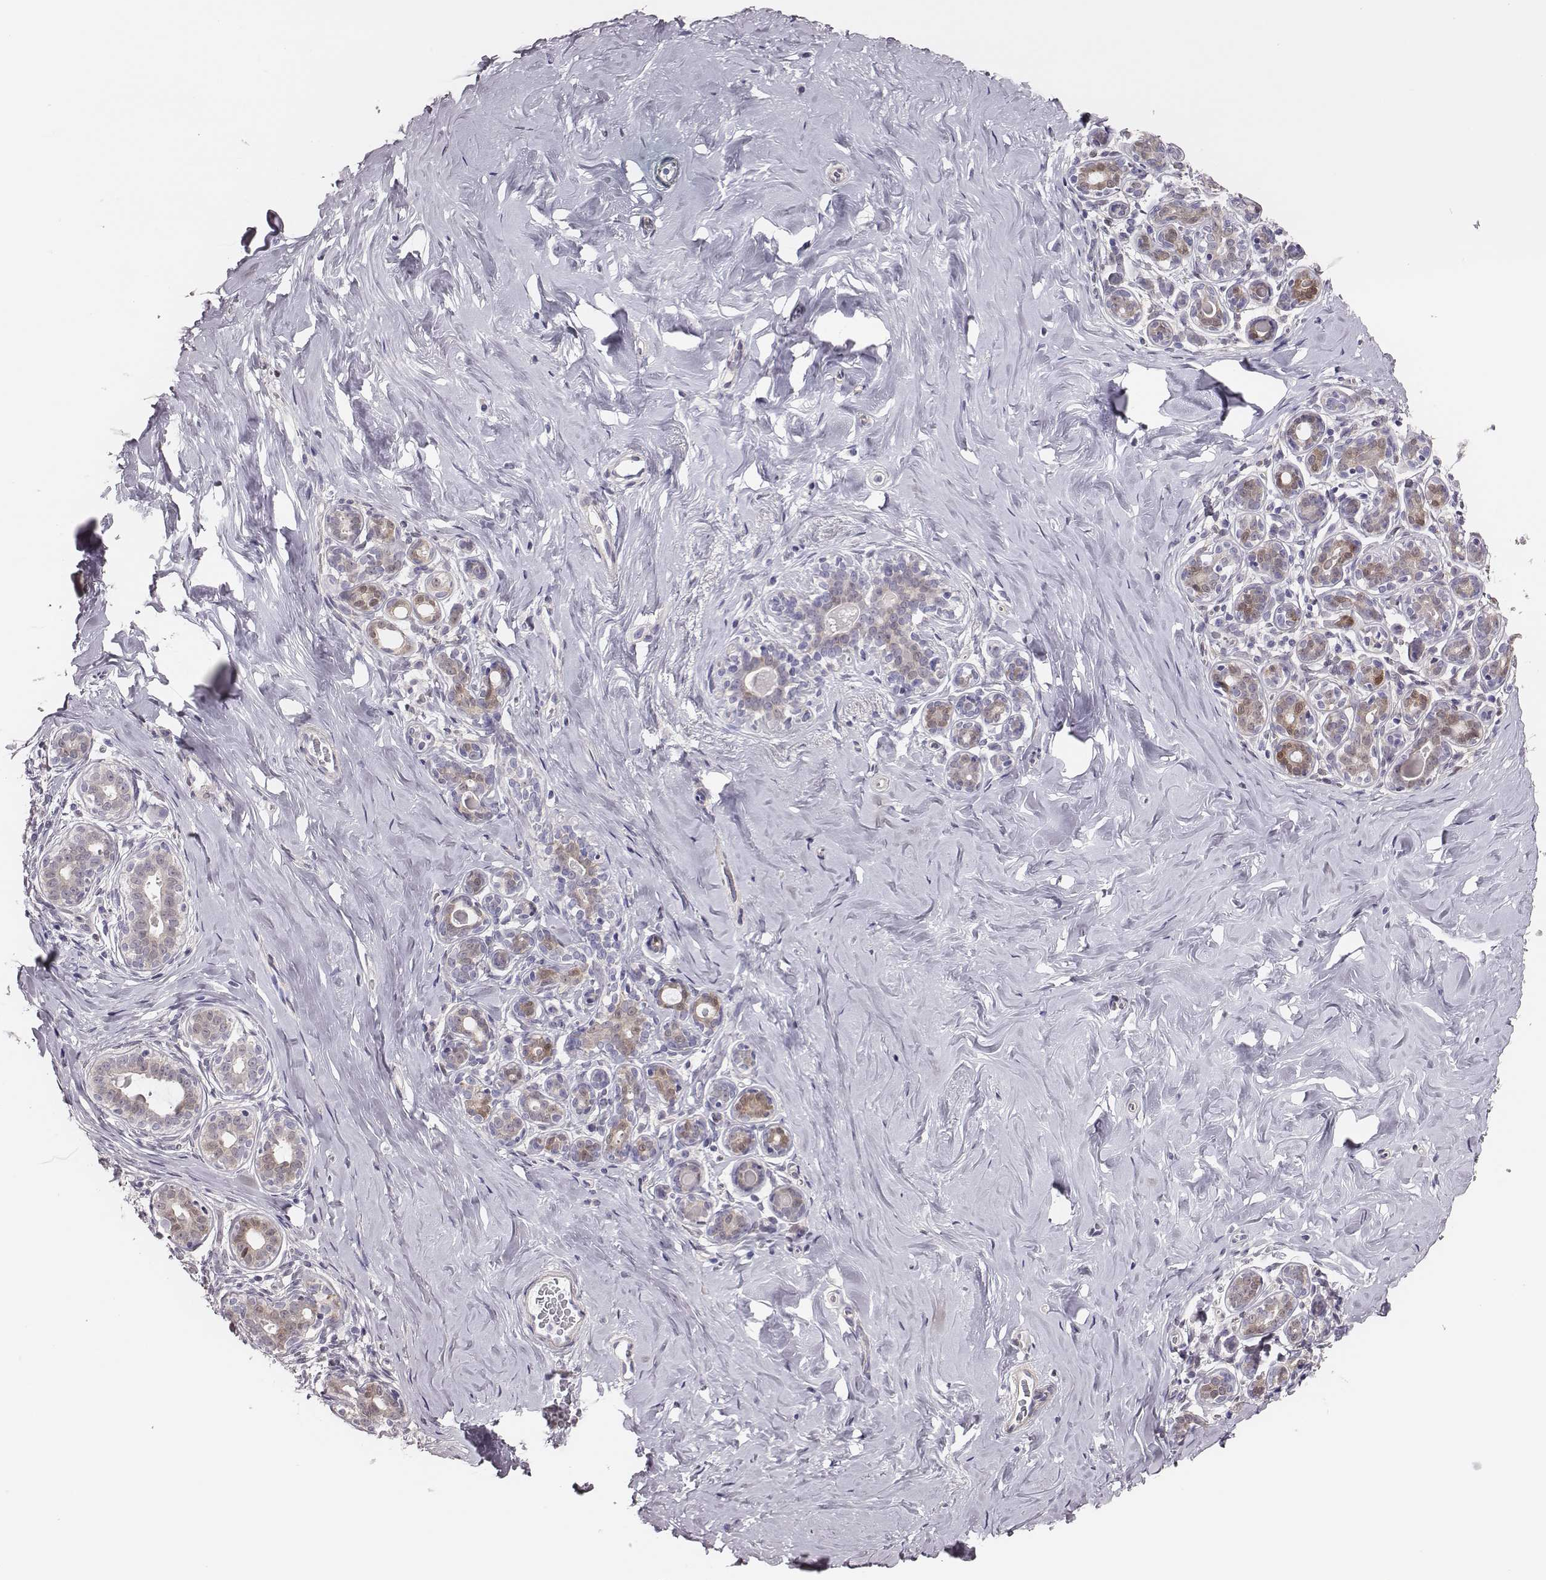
{"staining": {"intensity": "negative", "quantity": "none", "location": "none"}, "tissue": "breast", "cell_type": "Adipocytes", "image_type": "normal", "snomed": [{"axis": "morphology", "description": "Normal tissue, NOS"}, {"axis": "topography", "description": "Skin"}, {"axis": "topography", "description": "Breast"}], "caption": "The immunohistochemistry (IHC) image has no significant expression in adipocytes of breast.", "gene": "SCML2", "patient": {"sex": "female", "age": 43}}